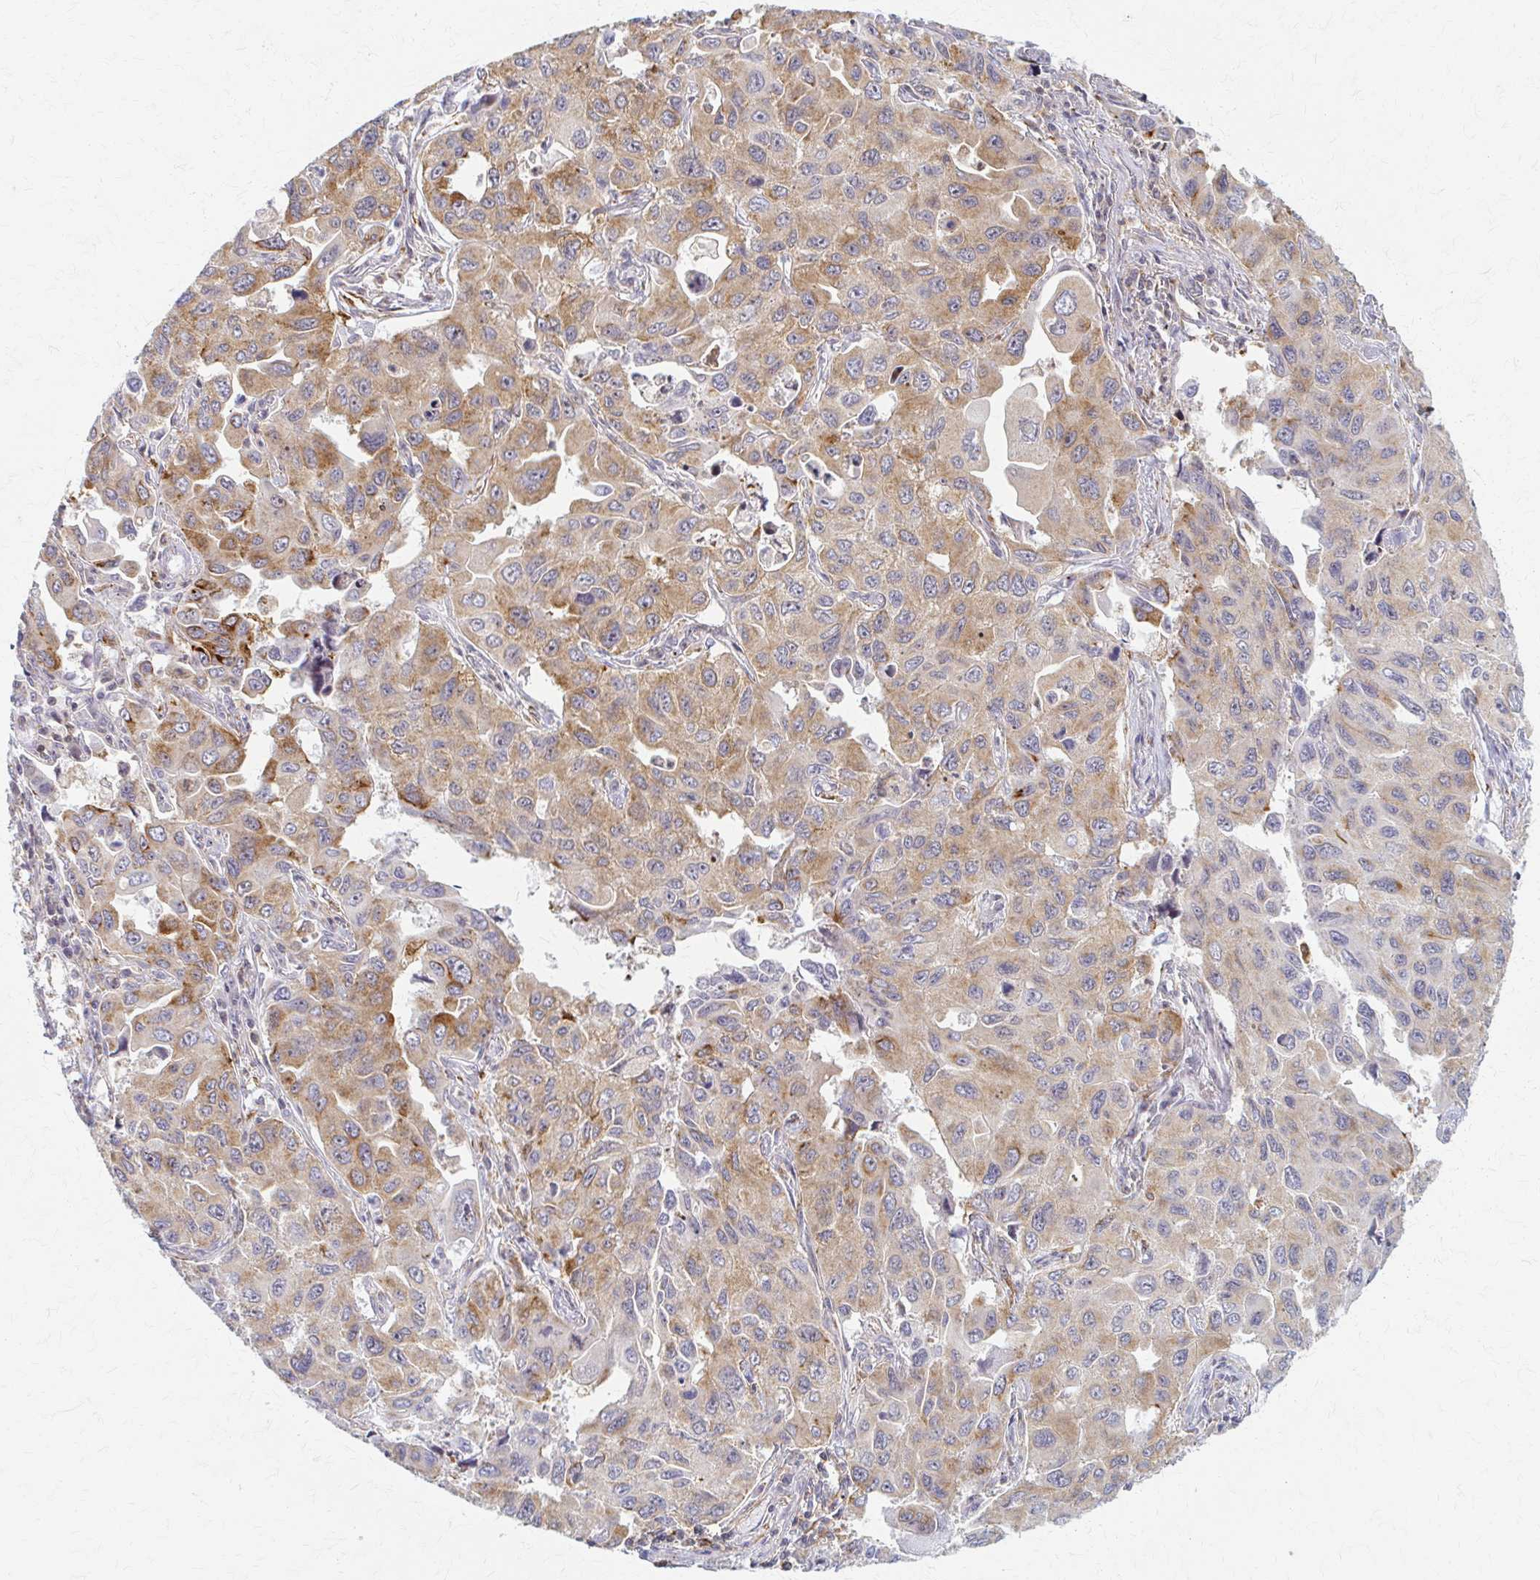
{"staining": {"intensity": "moderate", "quantity": "25%-75%", "location": "cytoplasmic/membranous"}, "tissue": "lung cancer", "cell_type": "Tumor cells", "image_type": "cancer", "snomed": [{"axis": "morphology", "description": "Adenocarcinoma, NOS"}, {"axis": "topography", "description": "Lung"}], "caption": "Immunohistochemical staining of lung adenocarcinoma exhibits medium levels of moderate cytoplasmic/membranous staining in about 25%-75% of tumor cells.", "gene": "ARHGAP35", "patient": {"sex": "male", "age": 64}}